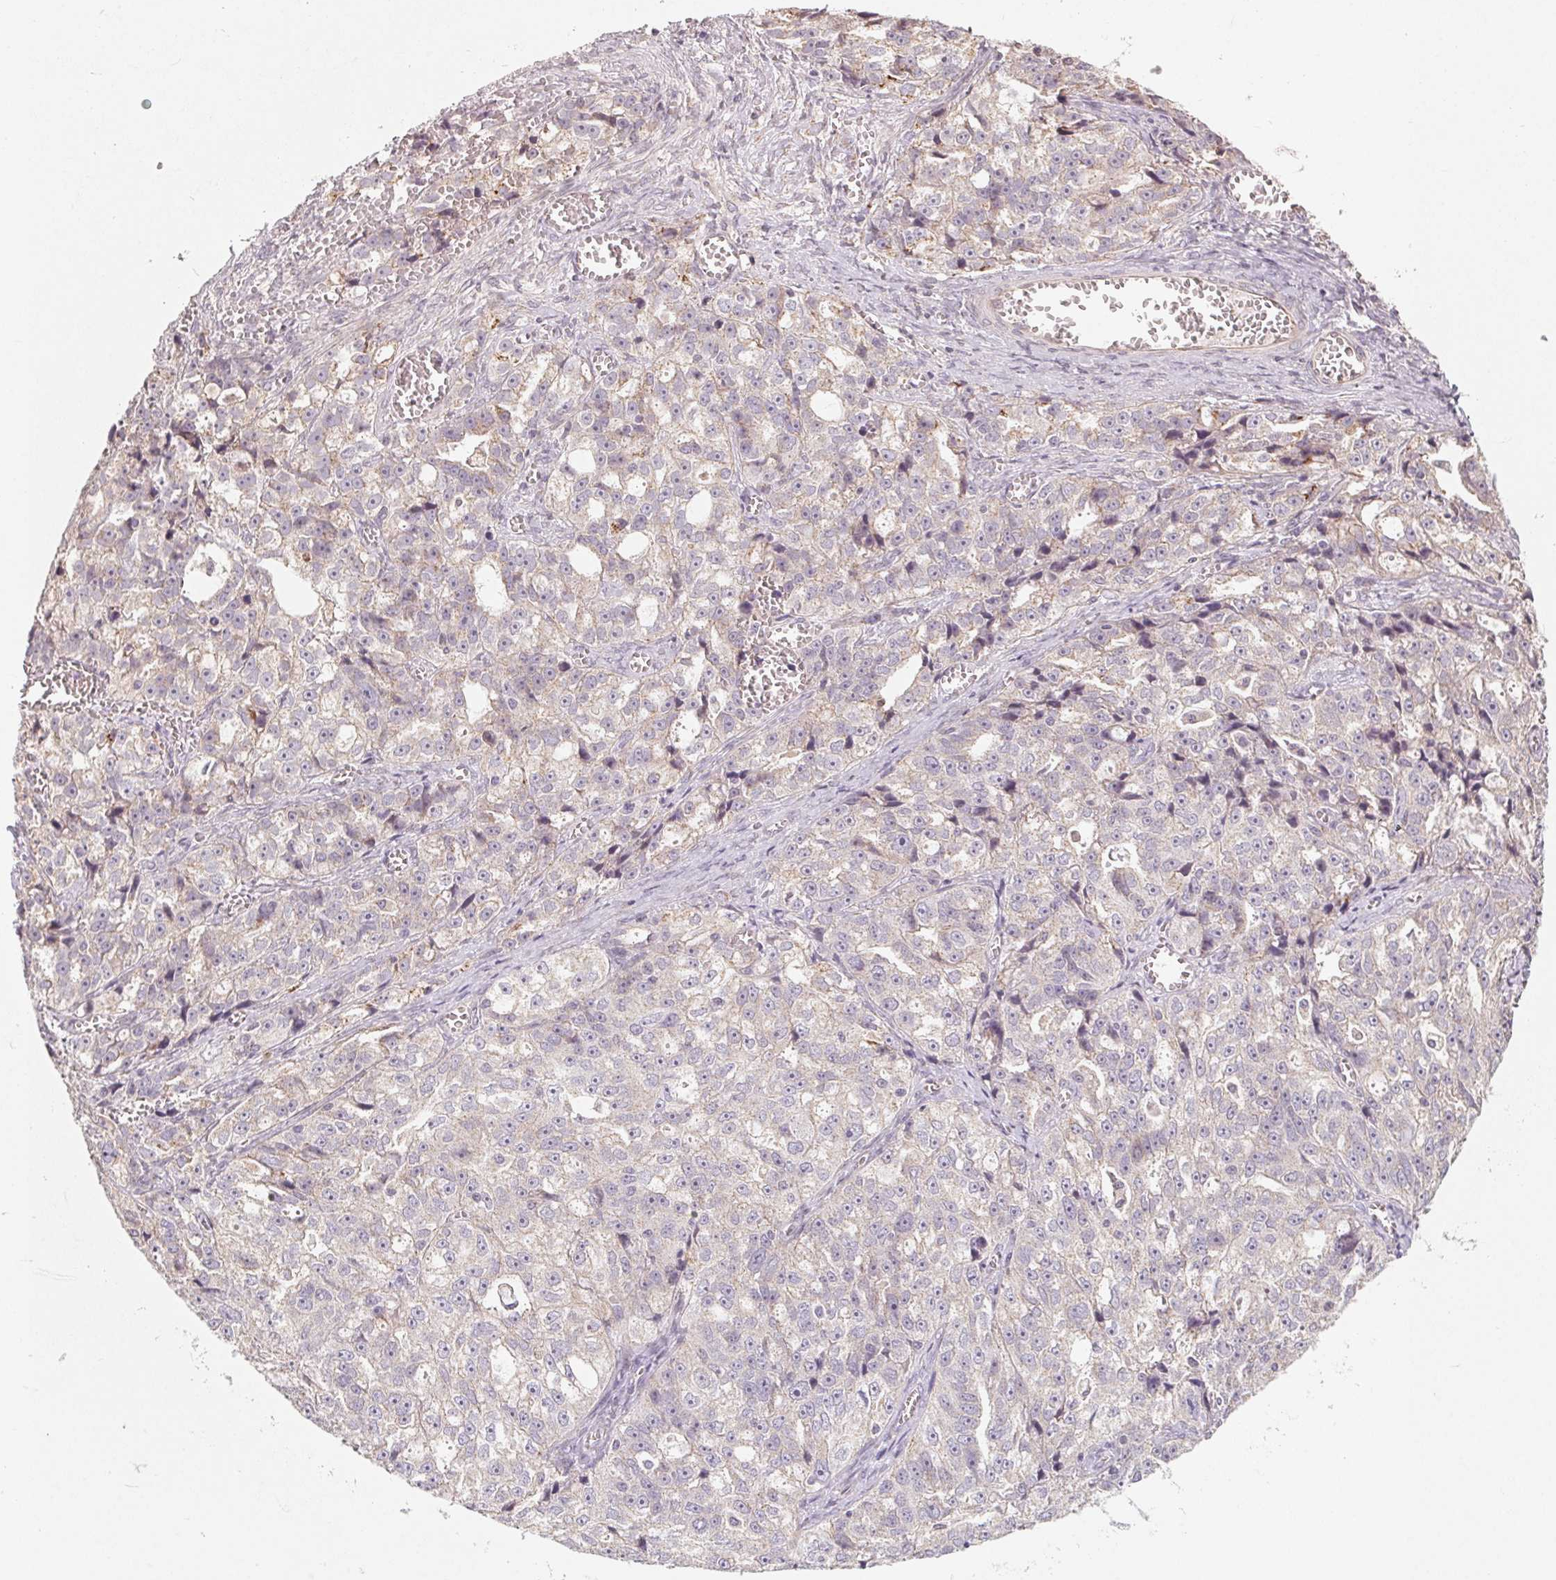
{"staining": {"intensity": "negative", "quantity": "none", "location": "none"}, "tissue": "ovarian cancer", "cell_type": "Tumor cells", "image_type": "cancer", "snomed": [{"axis": "morphology", "description": "Cystadenocarcinoma, serous, NOS"}, {"axis": "topography", "description": "Ovary"}], "caption": "Tumor cells are negative for protein expression in human ovarian cancer.", "gene": "TMSB15B", "patient": {"sex": "female", "age": 51}}